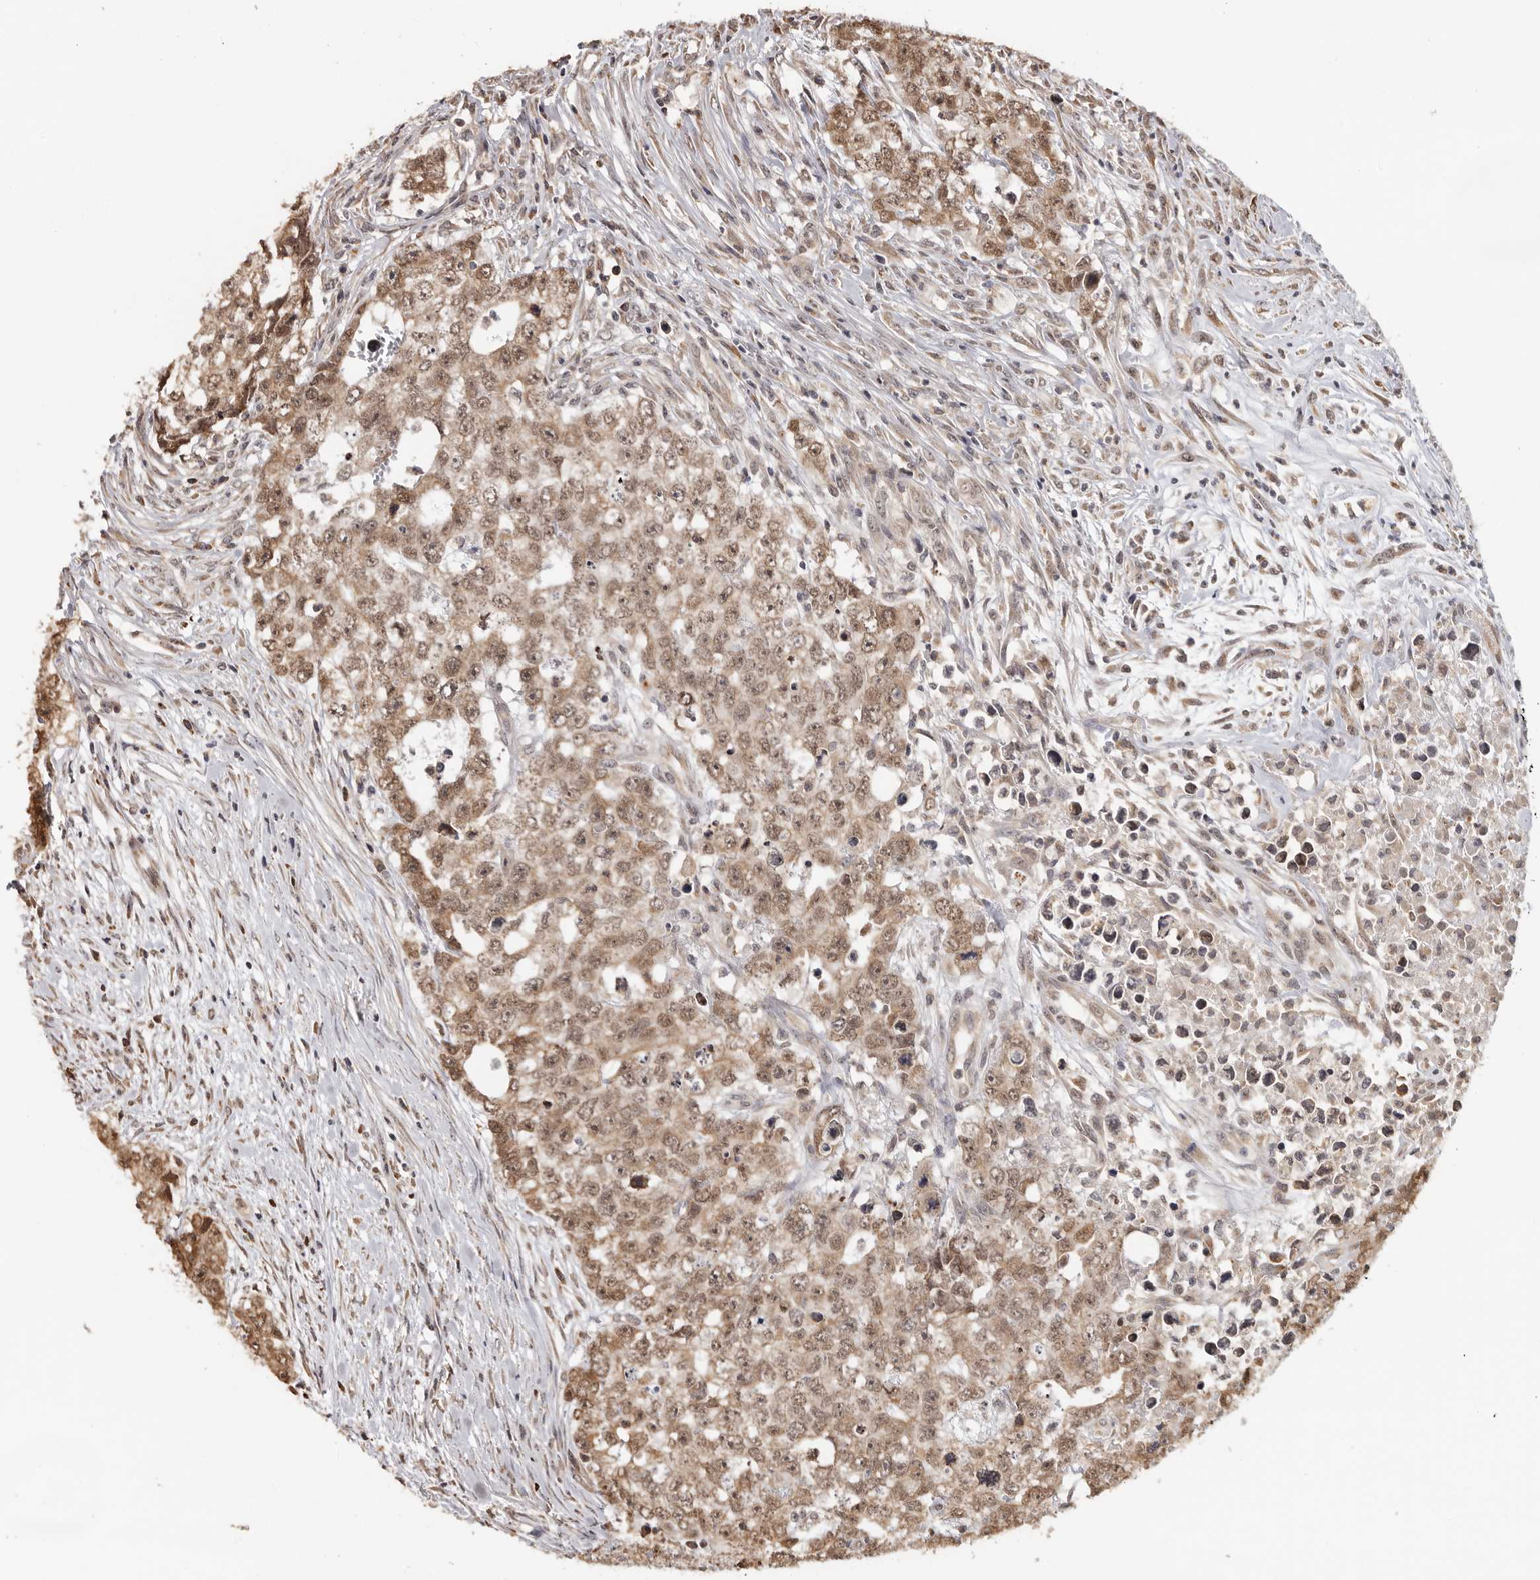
{"staining": {"intensity": "moderate", "quantity": ">75%", "location": "cytoplasmic/membranous,nuclear"}, "tissue": "testis cancer", "cell_type": "Tumor cells", "image_type": "cancer", "snomed": [{"axis": "morphology", "description": "Carcinoma, Embryonal, NOS"}, {"axis": "topography", "description": "Testis"}], "caption": "Immunohistochemistry (IHC) image of testis embryonal carcinoma stained for a protein (brown), which exhibits medium levels of moderate cytoplasmic/membranous and nuclear positivity in about >75% of tumor cells.", "gene": "ZNF83", "patient": {"sex": "male", "age": 28}}